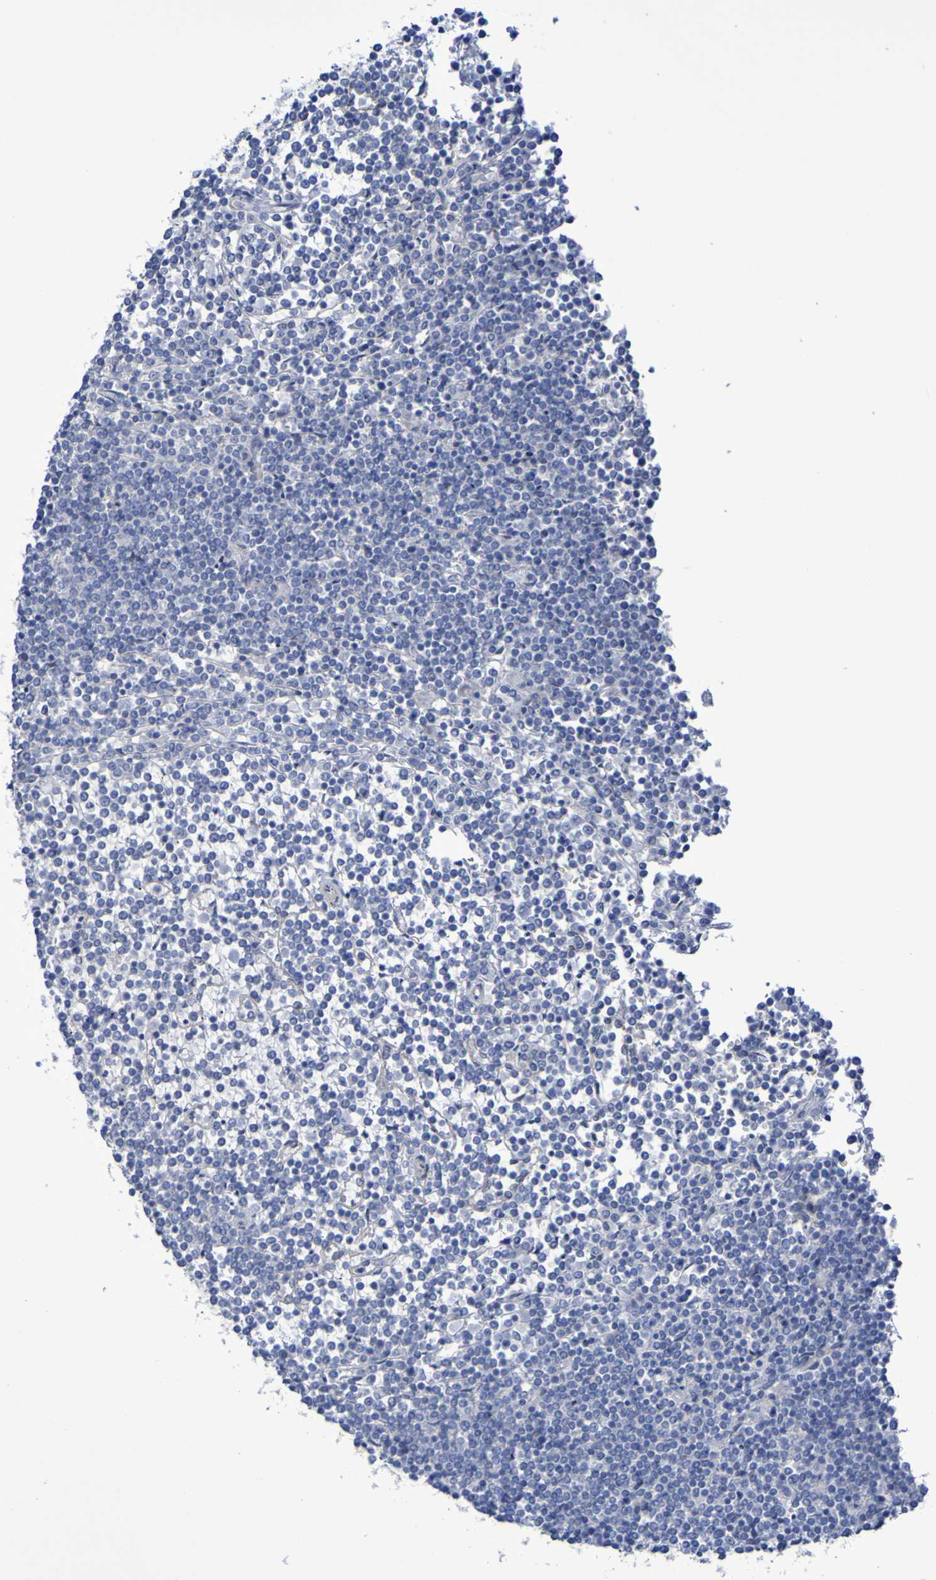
{"staining": {"intensity": "negative", "quantity": "none", "location": "none"}, "tissue": "lymphoma", "cell_type": "Tumor cells", "image_type": "cancer", "snomed": [{"axis": "morphology", "description": "Malignant lymphoma, non-Hodgkin's type, Low grade"}, {"axis": "topography", "description": "Spleen"}], "caption": "High magnification brightfield microscopy of lymphoma stained with DAB (3,3'-diaminobenzidine) (brown) and counterstained with hematoxylin (blue): tumor cells show no significant expression.", "gene": "LPP", "patient": {"sex": "female", "age": 19}}